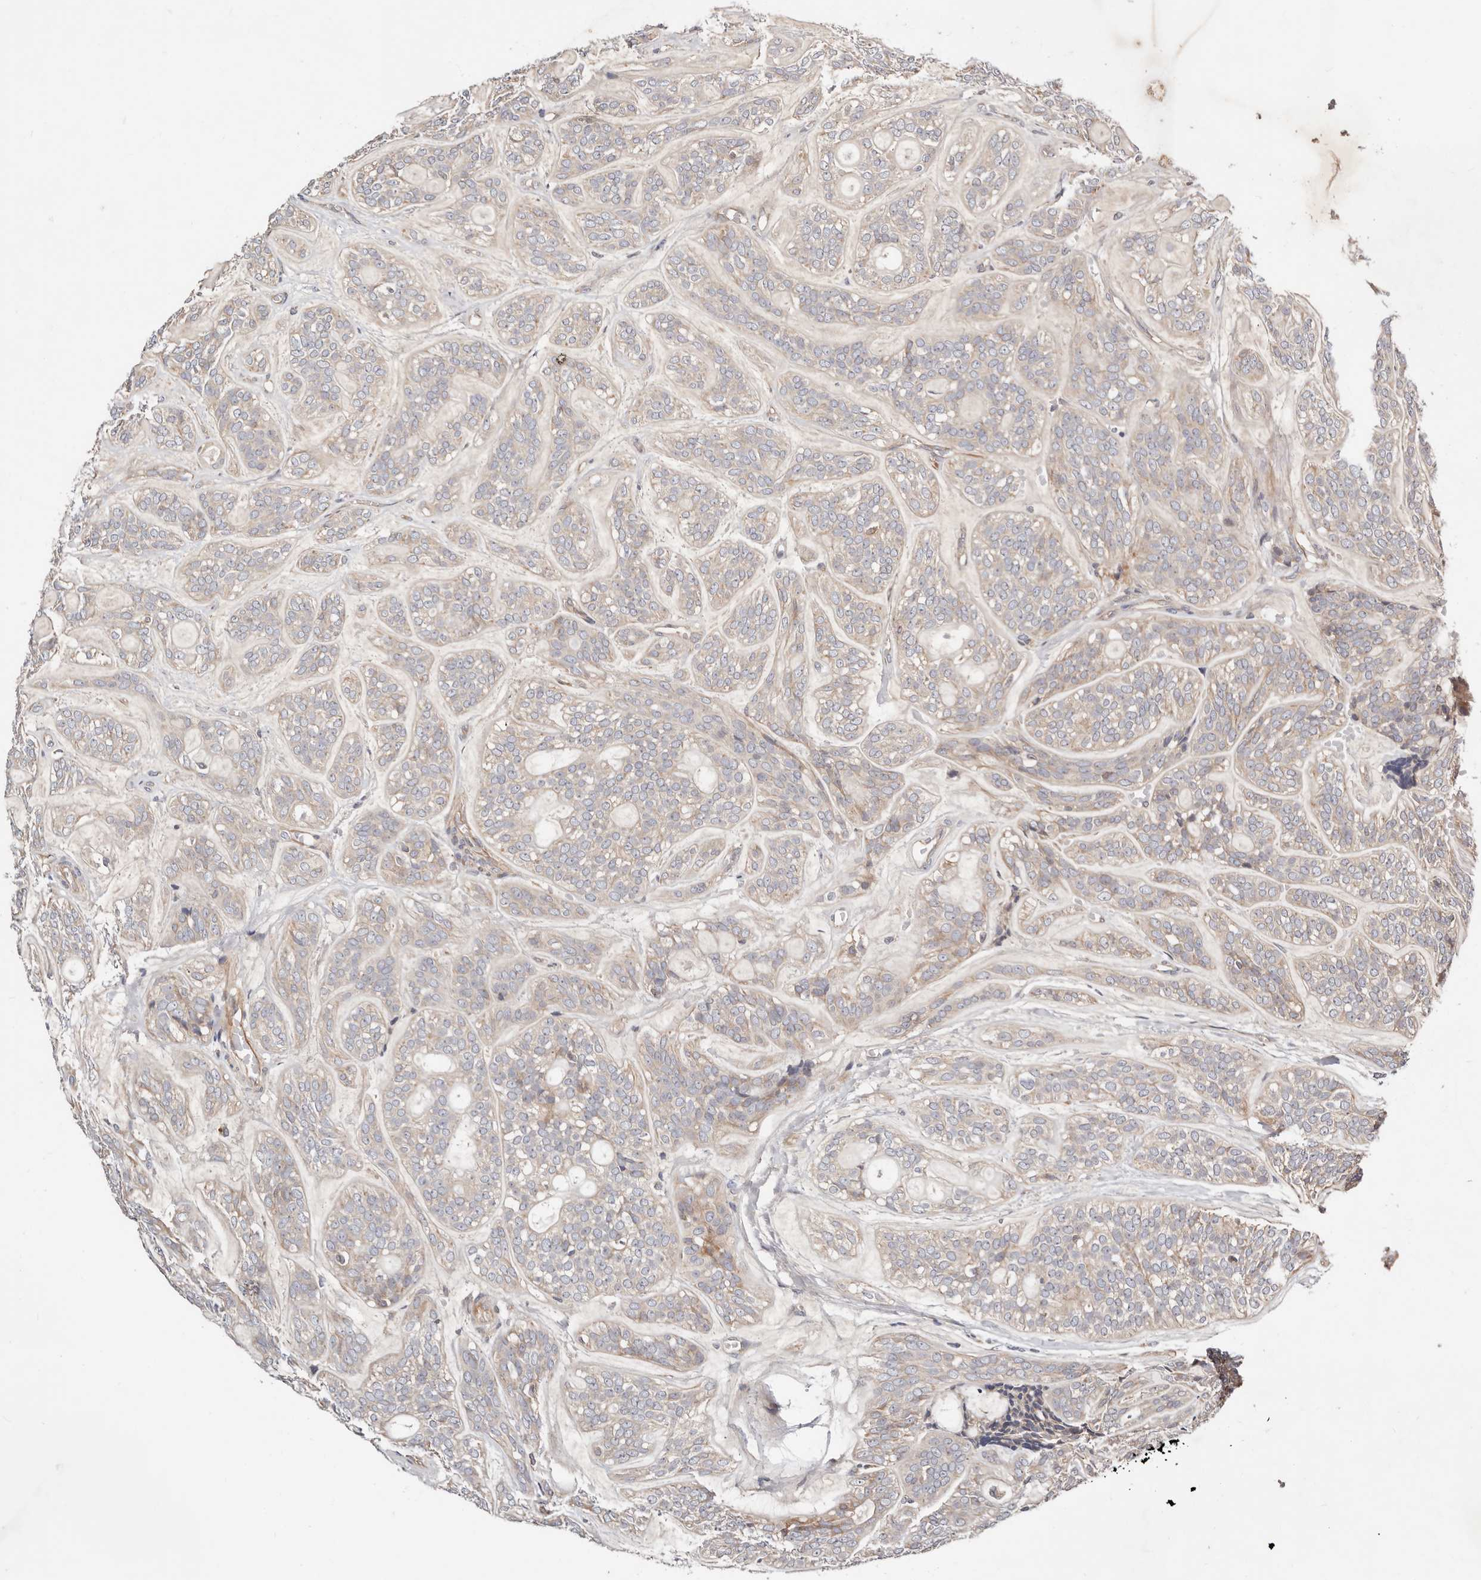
{"staining": {"intensity": "negative", "quantity": "none", "location": "none"}, "tissue": "head and neck cancer", "cell_type": "Tumor cells", "image_type": "cancer", "snomed": [{"axis": "morphology", "description": "Adenocarcinoma, NOS"}, {"axis": "topography", "description": "Head-Neck"}], "caption": "Immunohistochemistry histopathology image of neoplastic tissue: human head and neck cancer (adenocarcinoma) stained with DAB reveals no significant protein positivity in tumor cells.", "gene": "MACF1", "patient": {"sex": "male", "age": 66}}